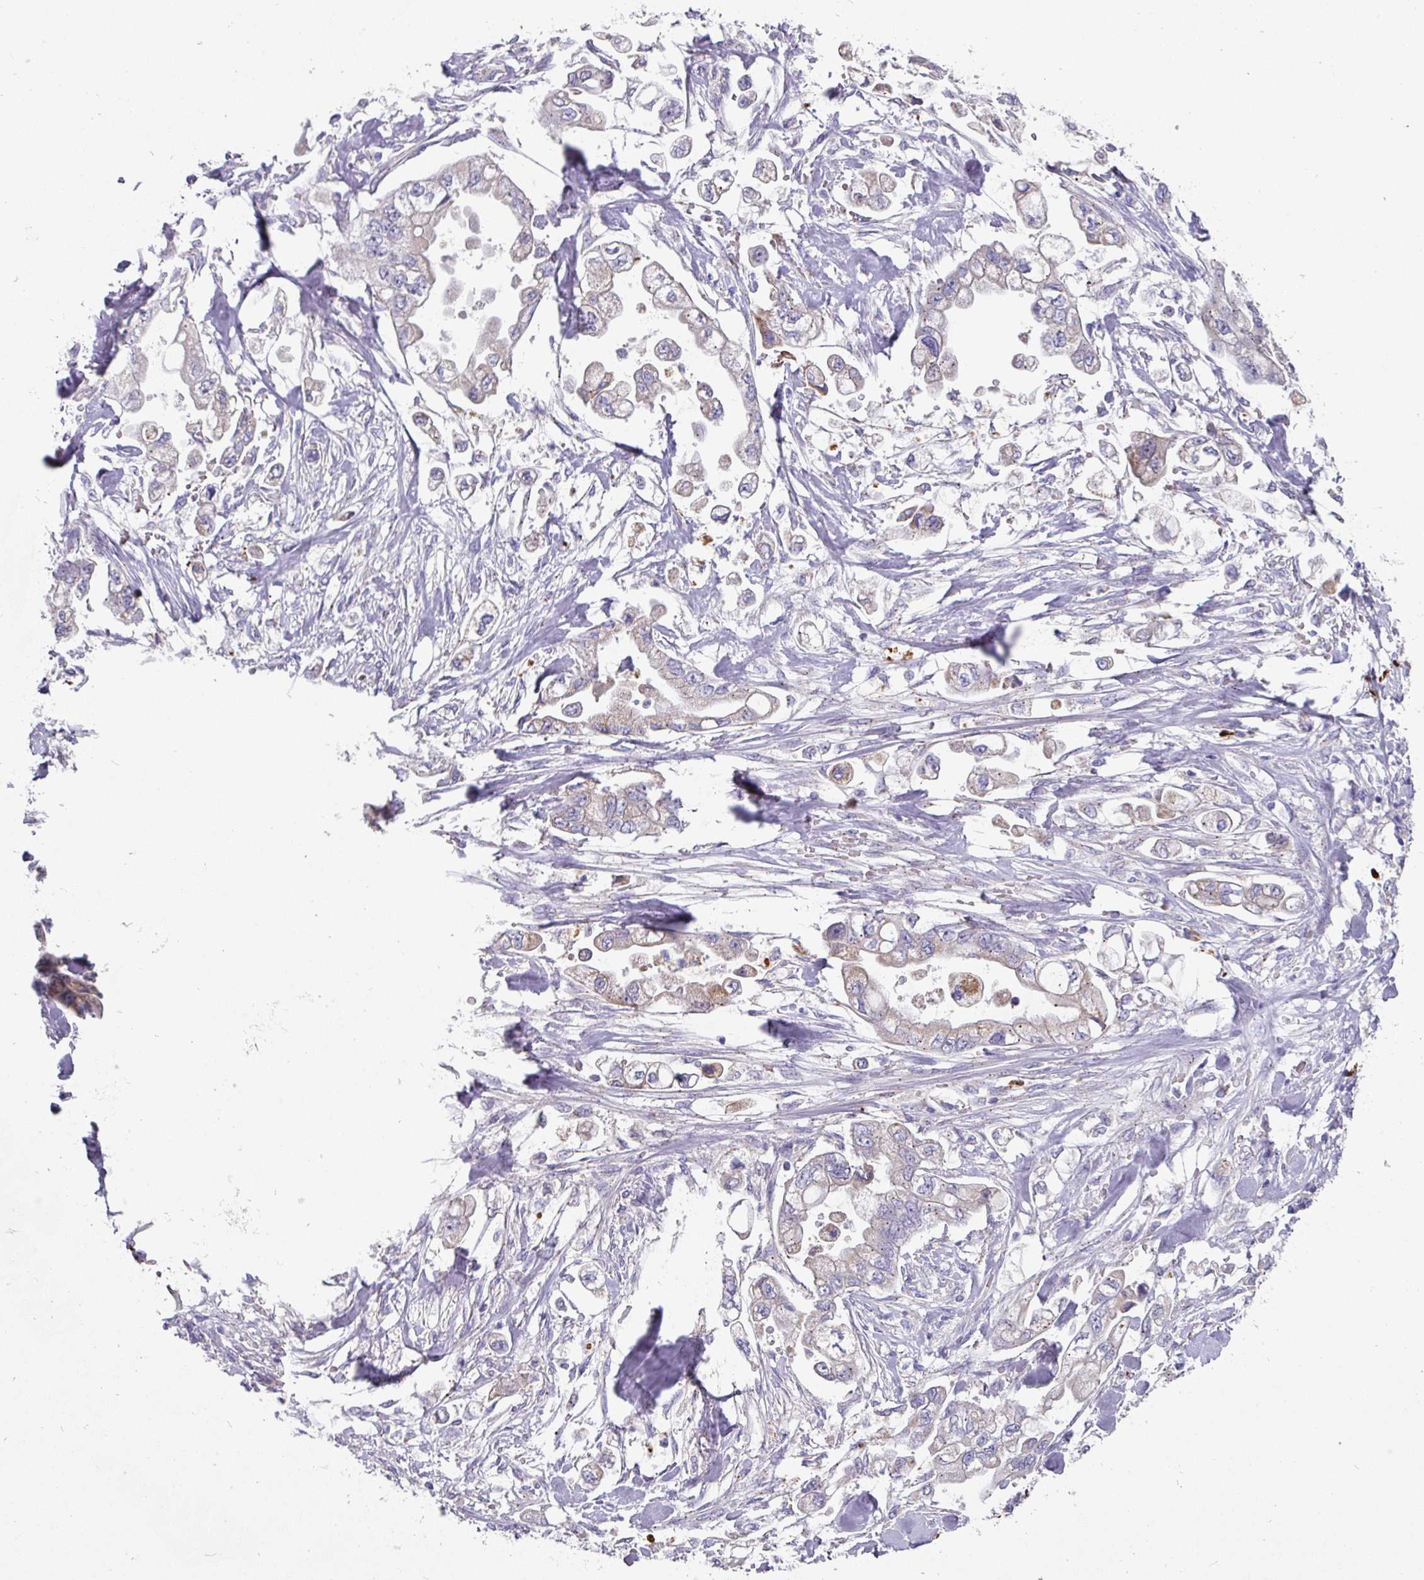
{"staining": {"intensity": "weak", "quantity": "<25%", "location": "cytoplasmic/membranous"}, "tissue": "stomach cancer", "cell_type": "Tumor cells", "image_type": "cancer", "snomed": [{"axis": "morphology", "description": "Adenocarcinoma, NOS"}, {"axis": "topography", "description": "Stomach"}], "caption": "IHC histopathology image of human stomach cancer stained for a protein (brown), which exhibits no staining in tumor cells.", "gene": "IL4R", "patient": {"sex": "male", "age": 62}}